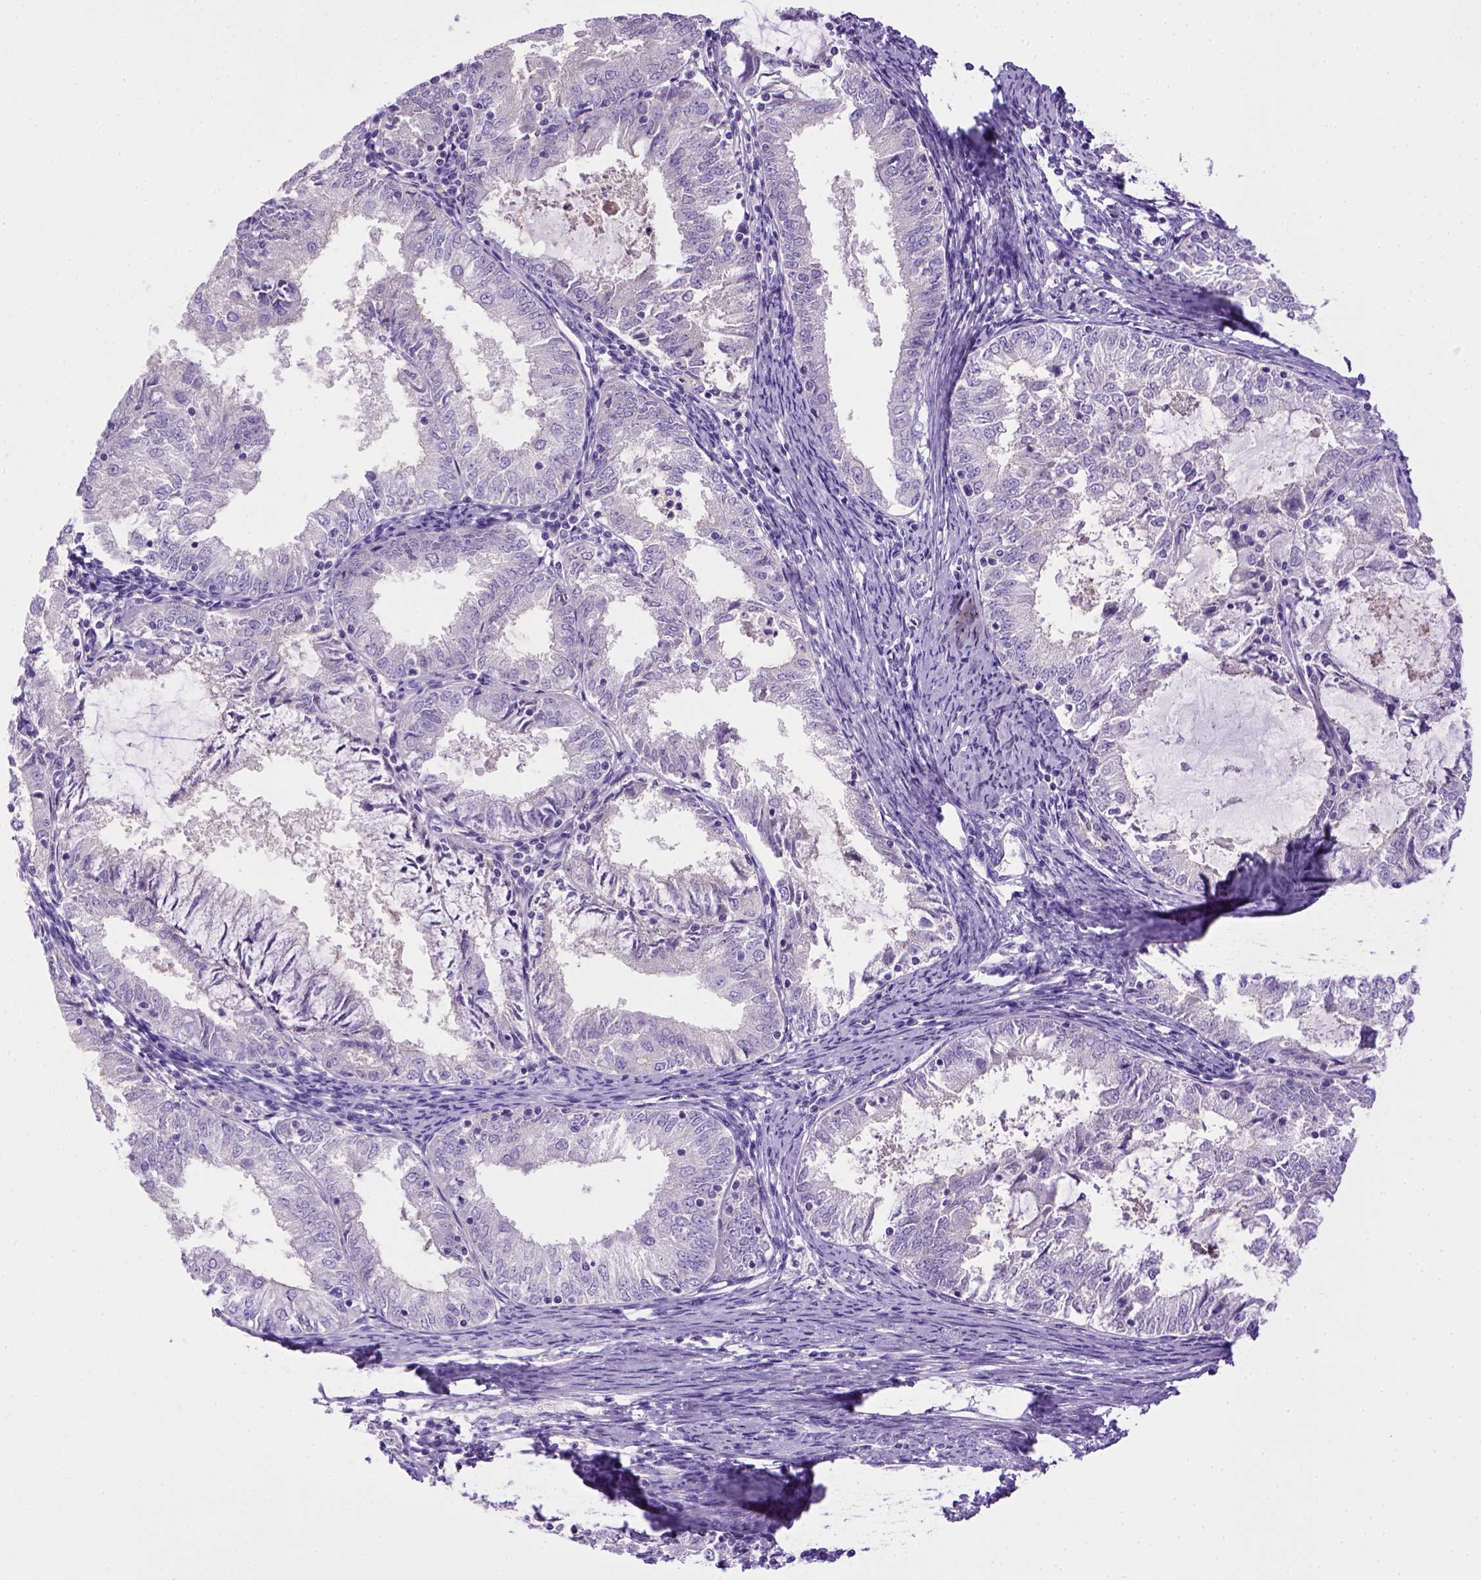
{"staining": {"intensity": "negative", "quantity": "none", "location": "none"}, "tissue": "endometrial cancer", "cell_type": "Tumor cells", "image_type": "cancer", "snomed": [{"axis": "morphology", "description": "Adenocarcinoma, NOS"}, {"axis": "topography", "description": "Endometrium"}], "caption": "This image is of endometrial cancer stained with immunohistochemistry to label a protein in brown with the nuclei are counter-stained blue. There is no staining in tumor cells.", "gene": "BAAT", "patient": {"sex": "female", "age": 57}}